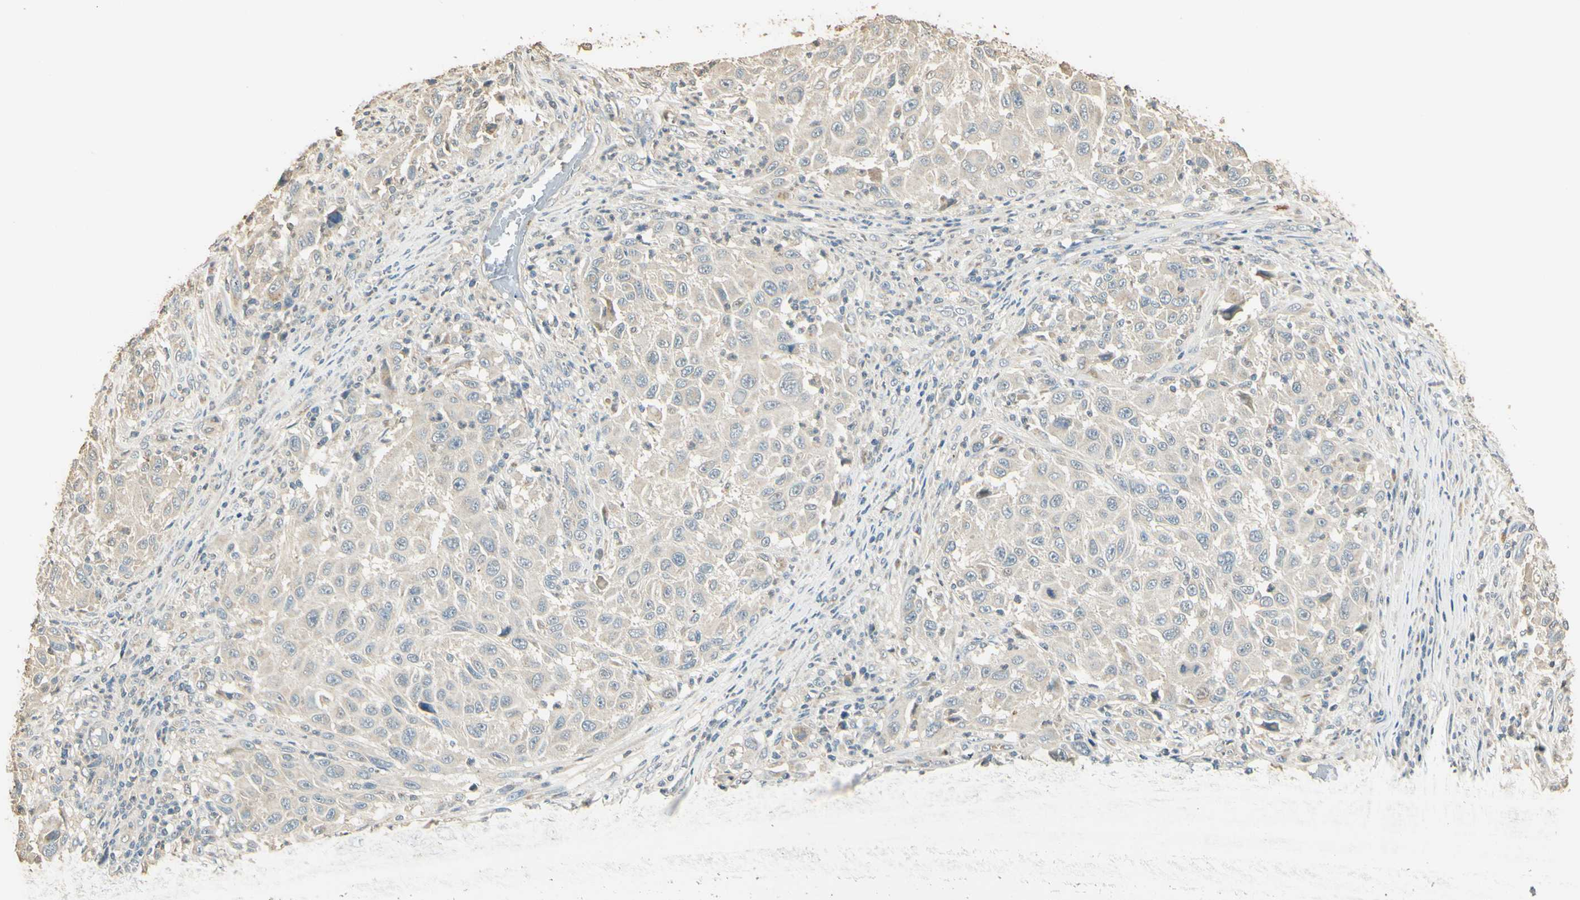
{"staining": {"intensity": "weak", "quantity": "25%-75%", "location": "cytoplasmic/membranous"}, "tissue": "melanoma", "cell_type": "Tumor cells", "image_type": "cancer", "snomed": [{"axis": "morphology", "description": "Malignant melanoma, Metastatic site"}, {"axis": "topography", "description": "Lymph node"}], "caption": "Weak cytoplasmic/membranous expression is identified in approximately 25%-75% of tumor cells in melanoma. (IHC, brightfield microscopy, high magnification).", "gene": "UXS1", "patient": {"sex": "male", "age": 61}}